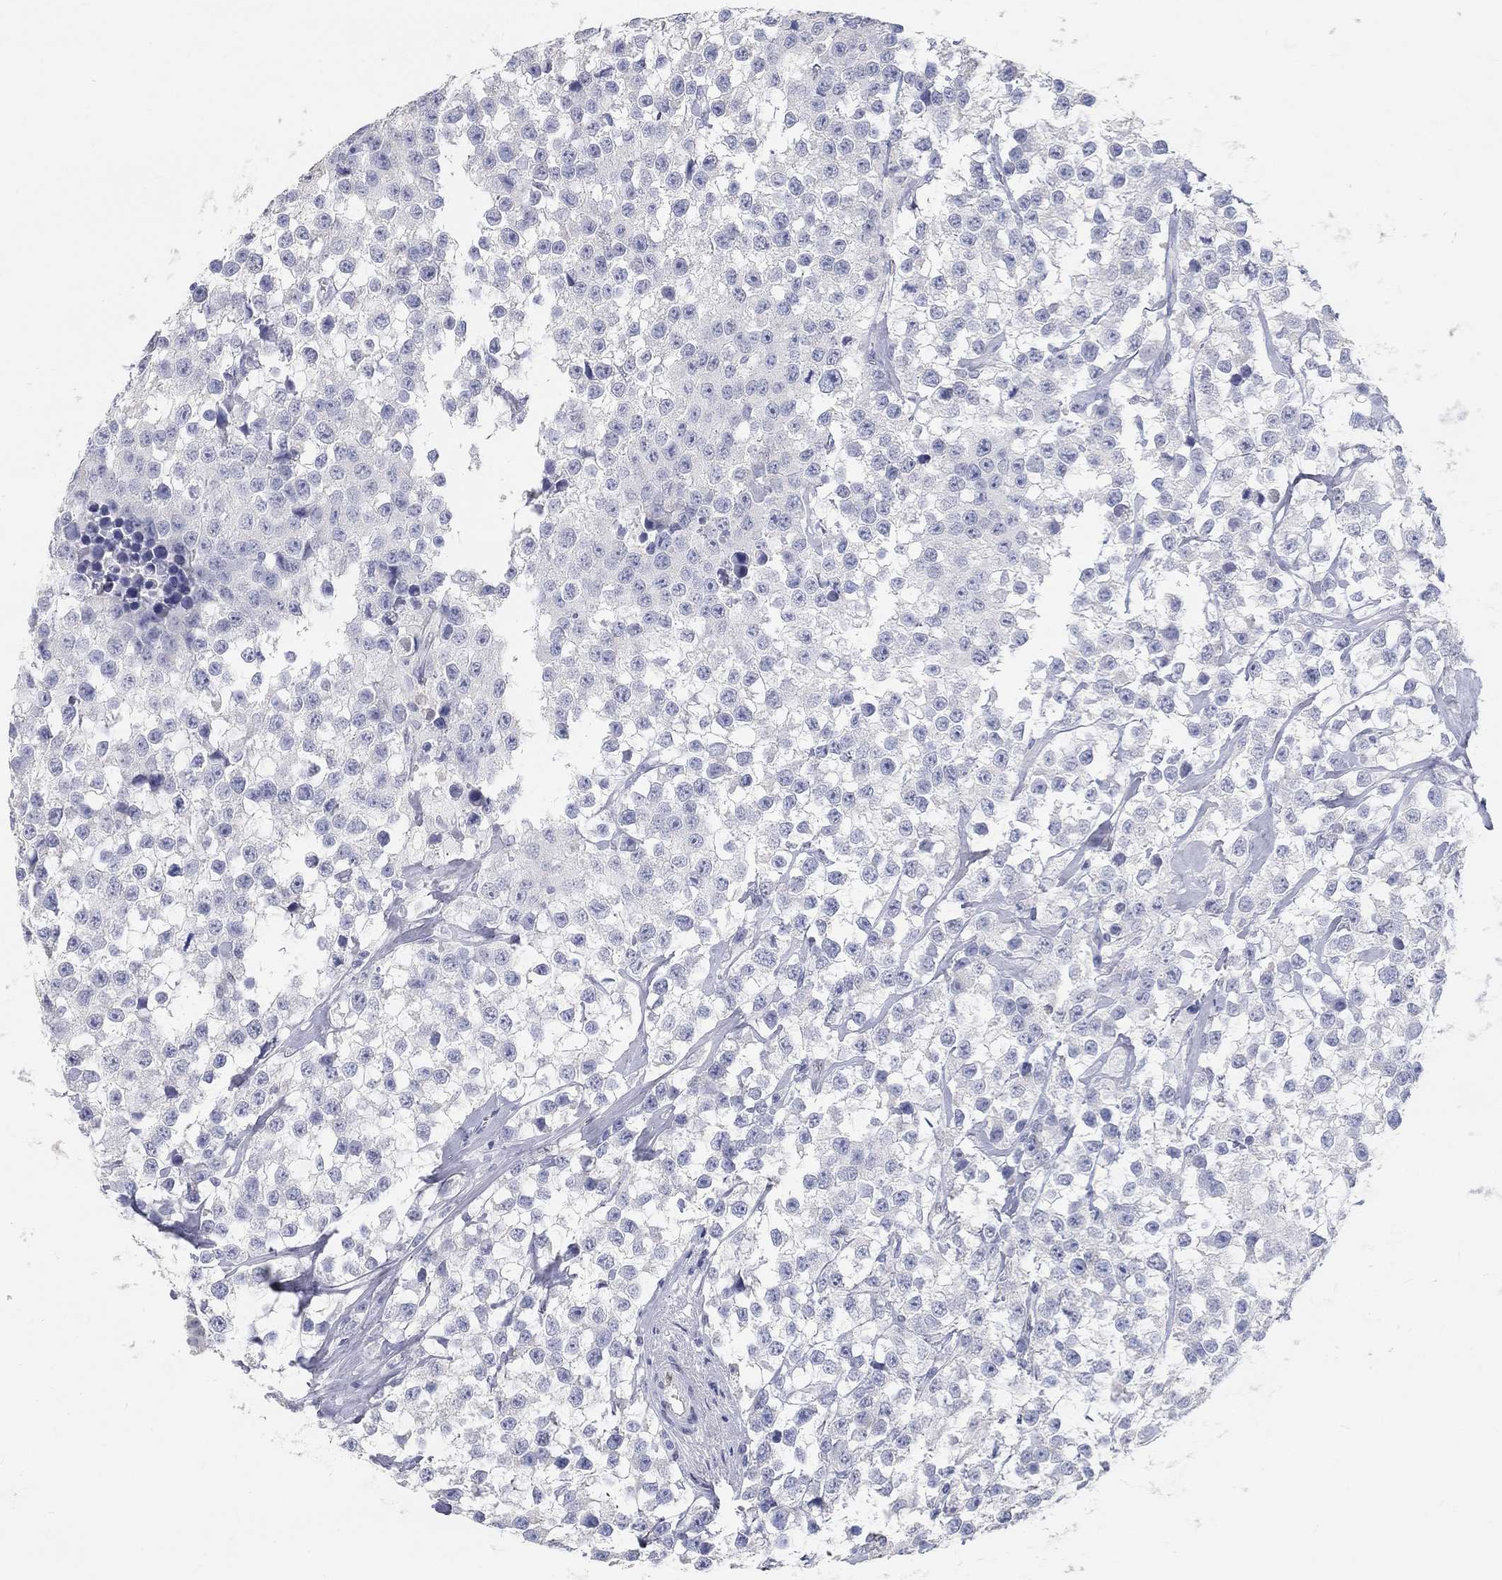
{"staining": {"intensity": "negative", "quantity": "none", "location": "none"}, "tissue": "testis cancer", "cell_type": "Tumor cells", "image_type": "cancer", "snomed": [{"axis": "morphology", "description": "Seminoma, NOS"}, {"axis": "topography", "description": "Testis"}], "caption": "IHC photomicrograph of neoplastic tissue: human testis cancer stained with DAB displays no significant protein positivity in tumor cells.", "gene": "FGF2", "patient": {"sex": "male", "age": 59}}